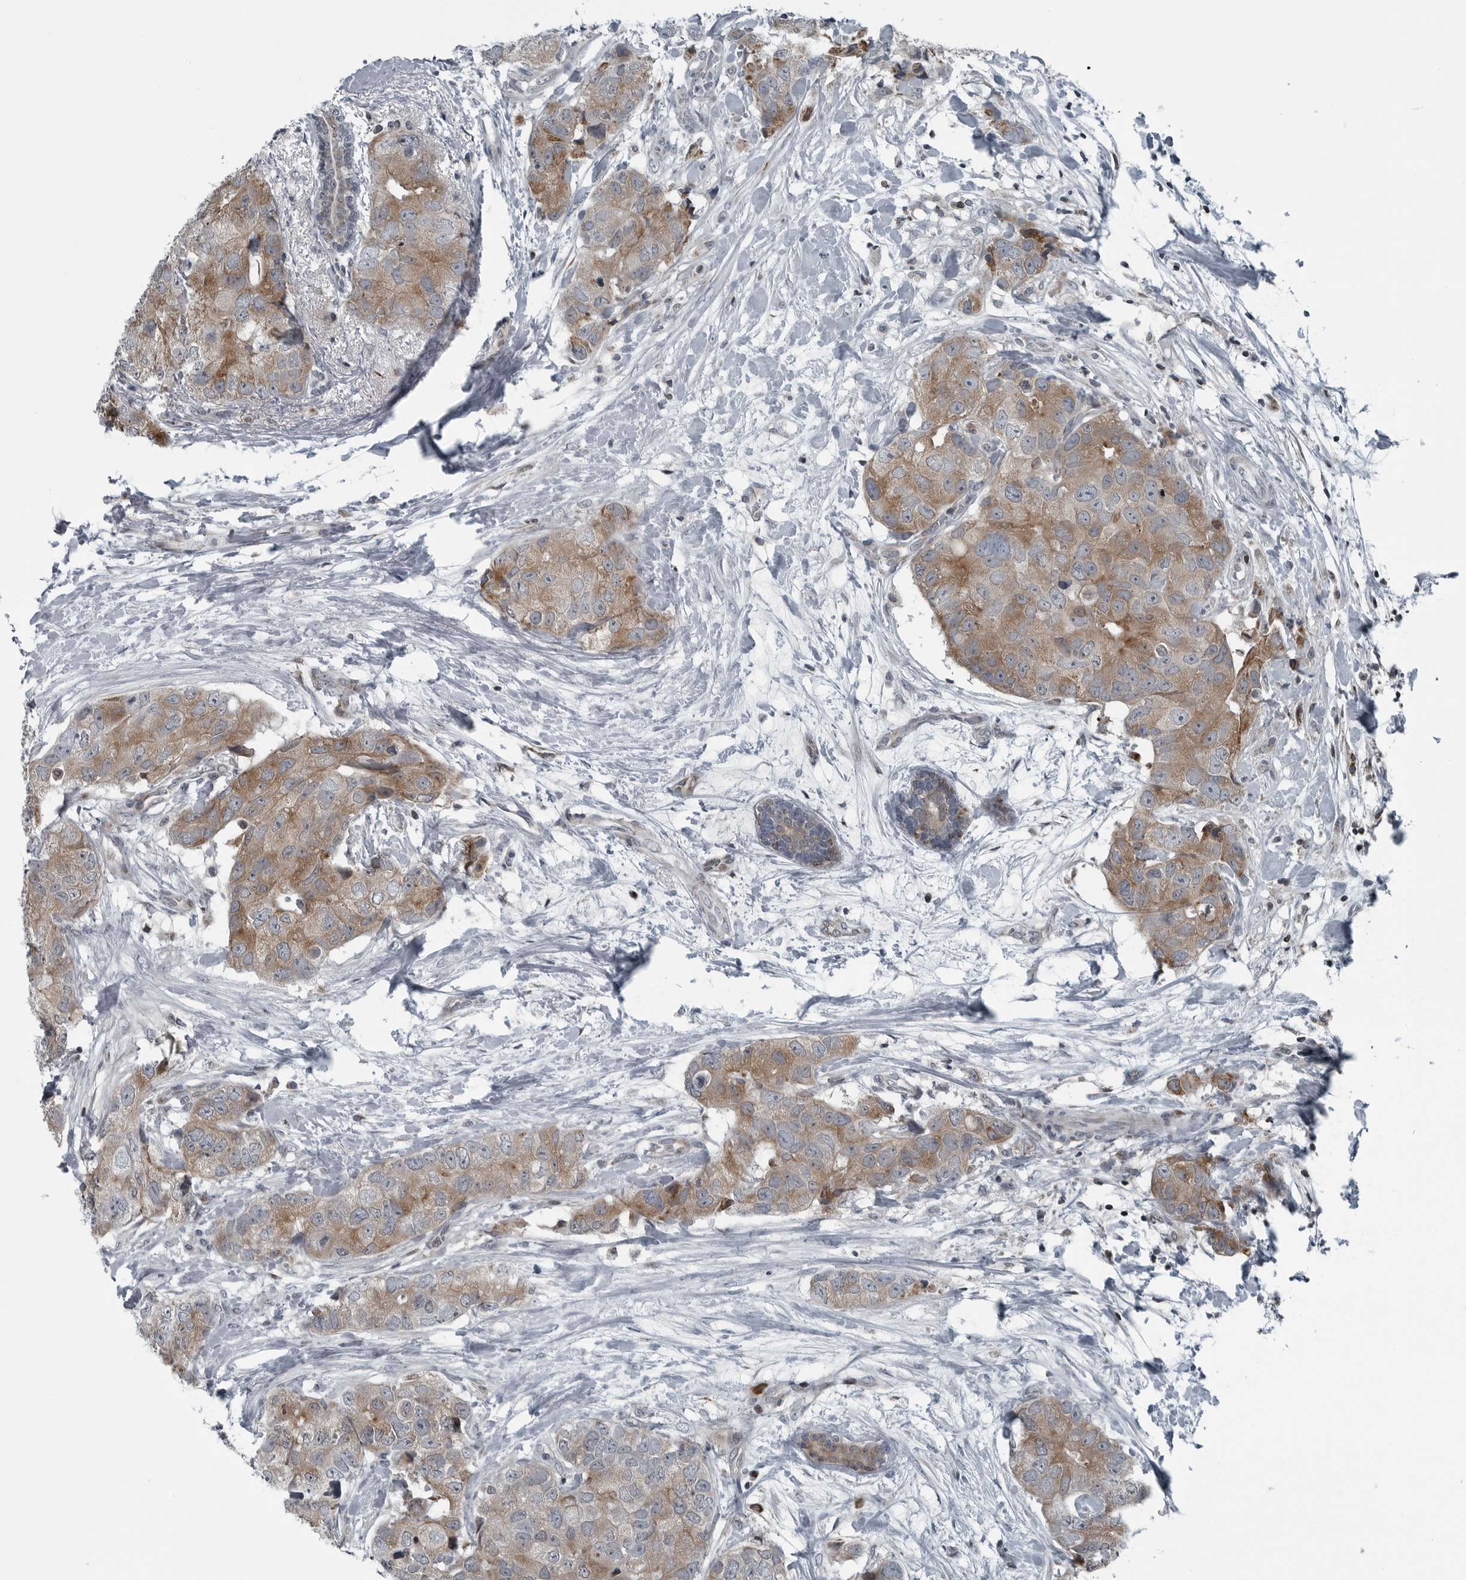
{"staining": {"intensity": "moderate", "quantity": ">75%", "location": "cytoplasmic/membranous"}, "tissue": "breast cancer", "cell_type": "Tumor cells", "image_type": "cancer", "snomed": [{"axis": "morphology", "description": "Duct carcinoma"}, {"axis": "topography", "description": "Breast"}], "caption": "This photomicrograph exhibits IHC staining of human breast cancer, with medium moderate cytoplasmic/membranous expression in approximately >75% of tumor cells.", "gene": "GAK", "patient": {"sex": "female", "age": 62}}